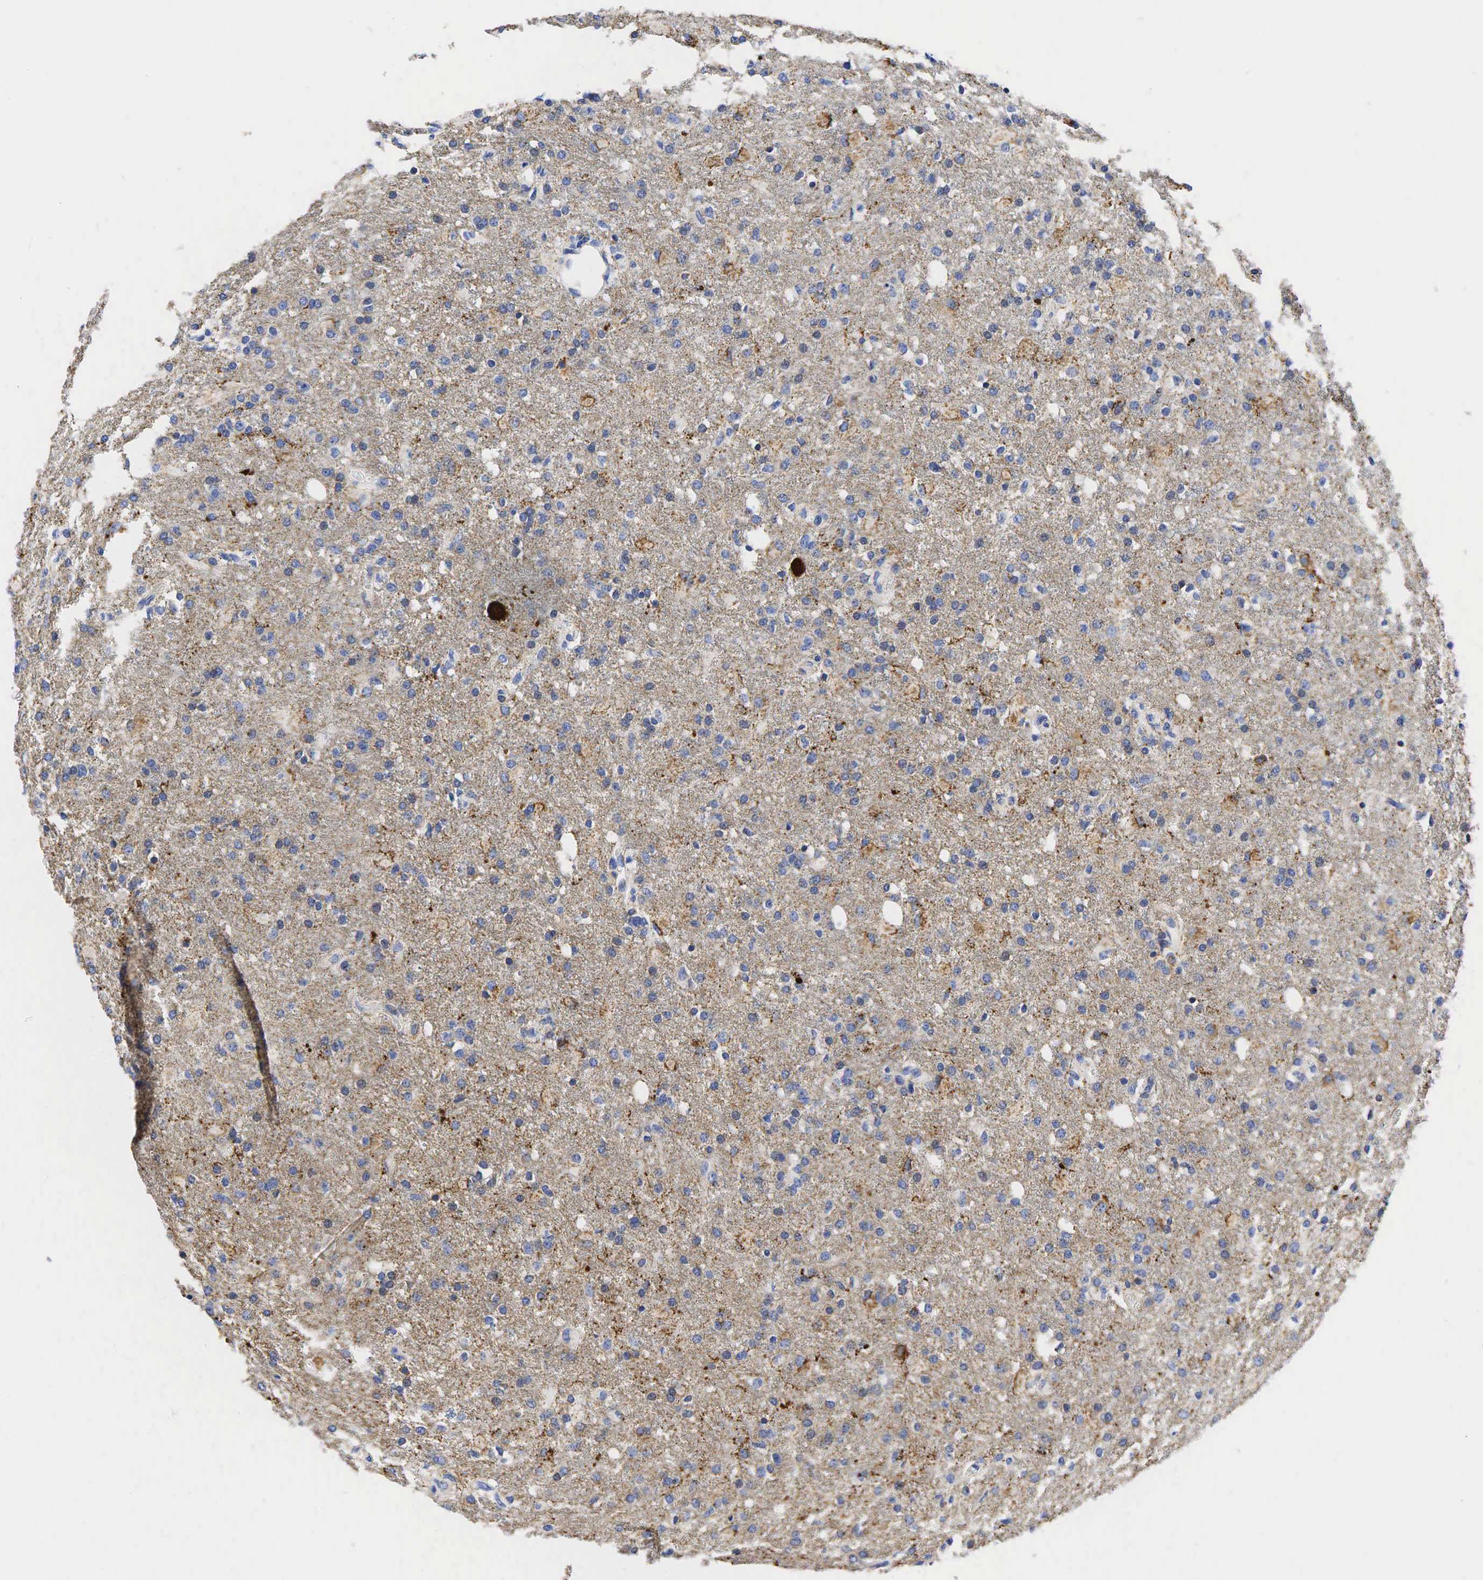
{"staining": {"intensity": "moderate", "quantity": "<25%", "location": "cytoplasmic/membranous"}, "tissue": "glioma", "cell_type": "Tumor cells", "image_type": "cancer", "snomed": [{"axis": "morphology", "description": "Glioma, malignant, High grade"}, {"axis": "topography", "description": "Brain"}], "caption": "Malignant glioma (high-grade) was stained to show a protein in brown. There is low levels of moderate cytoplasmic/membranous staining in about <25% of tumor cells.", "gene": "SYP", "patient": {"sex": "male", "age": 68}}